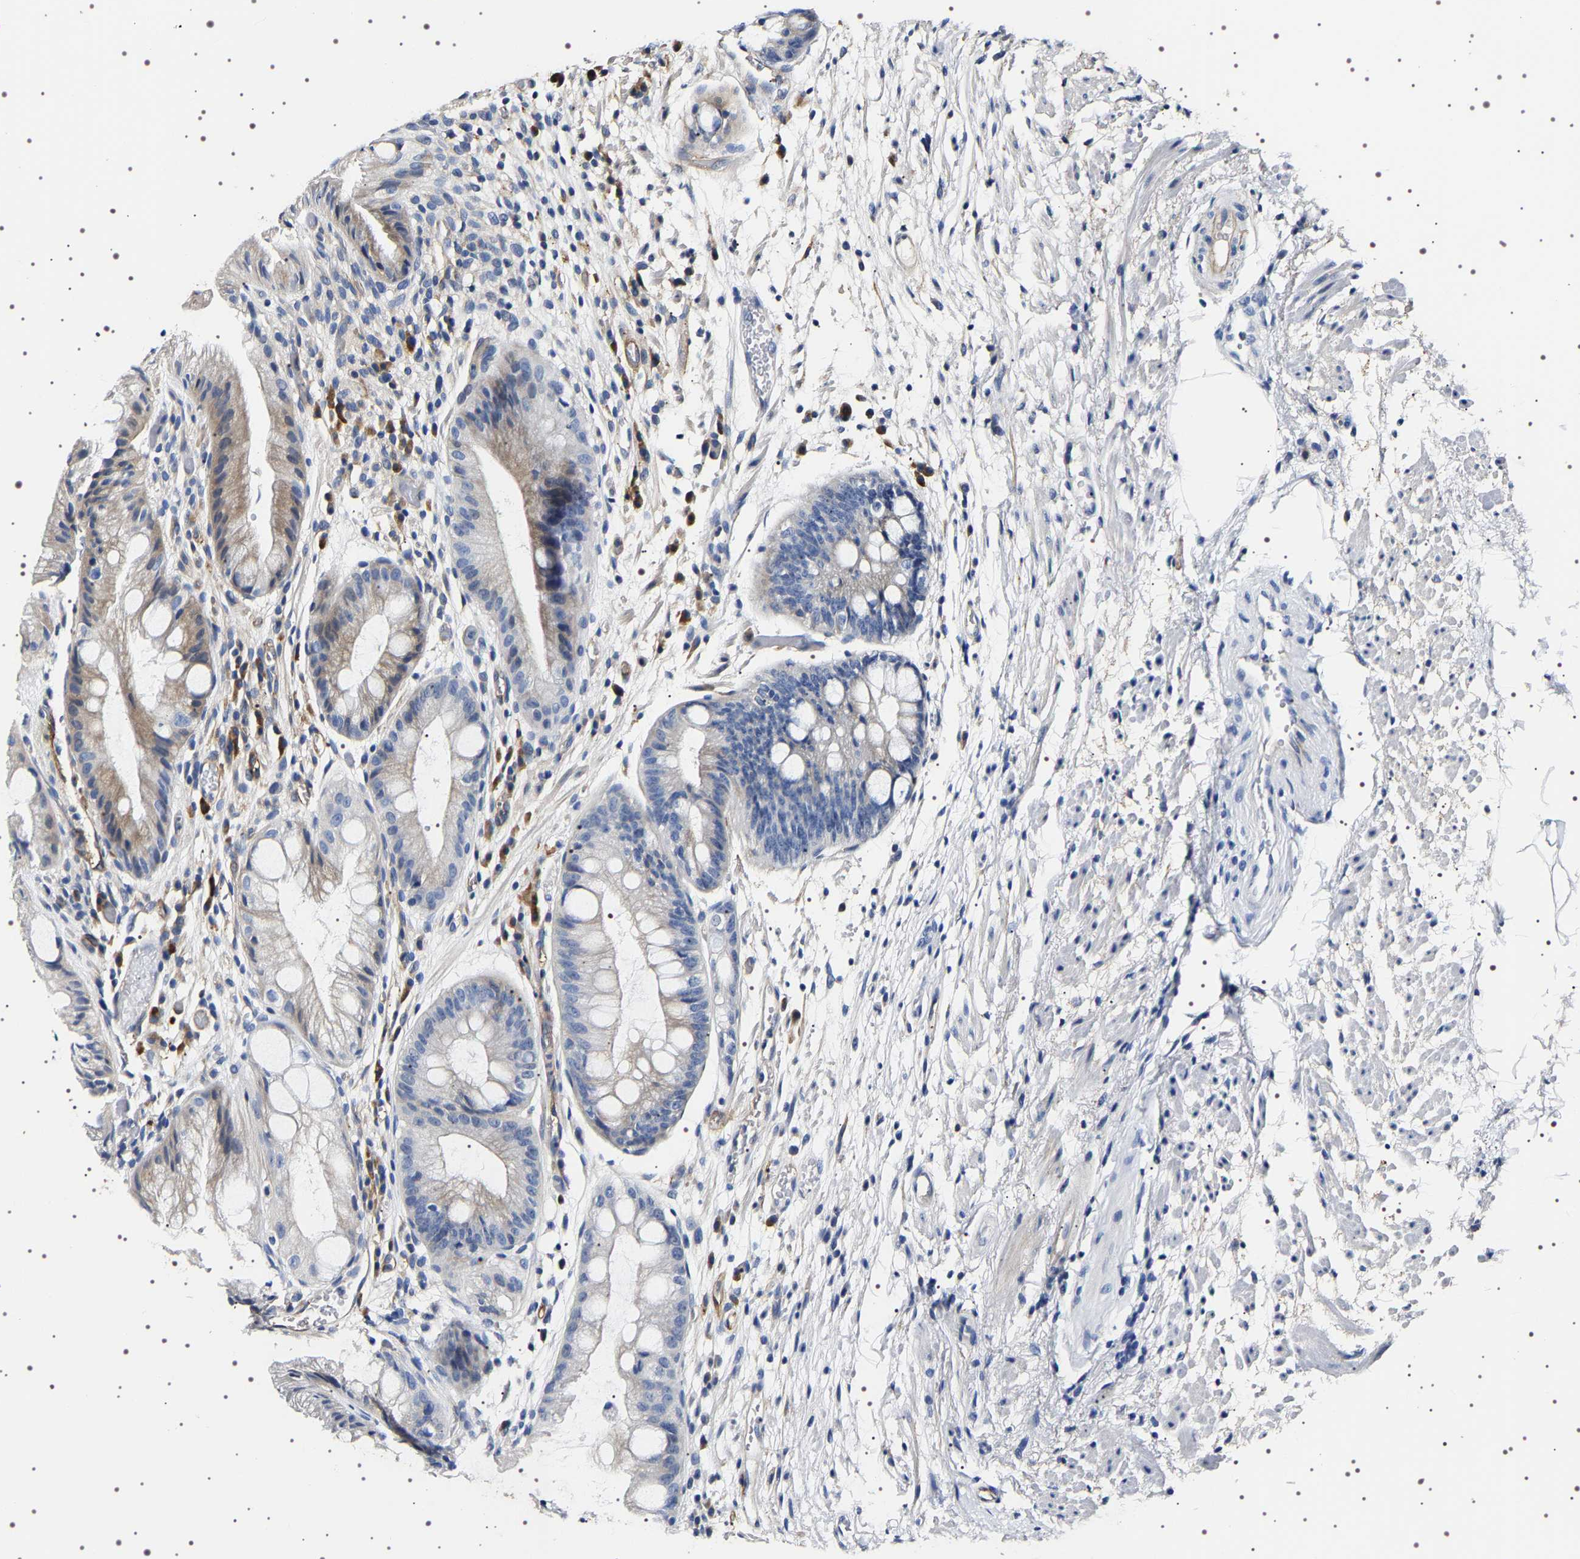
{"staining": {"intensity": "moderate", "quantity": "<25%", "location": "cytoplasmic/membranous"}, "tissue": "stomach", "cell_type": "Glandular cells", "image_type": "normal", "snomed": [{"axis": "morphology", "description": "Normal tissue, NOS"}, {"axis": "topography", "description": "Stomach, upper"}], "caption": "DAB immunohistochemical staining of benign human stomach reveals moderate cytoplasmic/membranous protein positivity in about <25% of glandular cells.", "gene": "ALPL", "patient": {"sex": "male", "age": 72}}